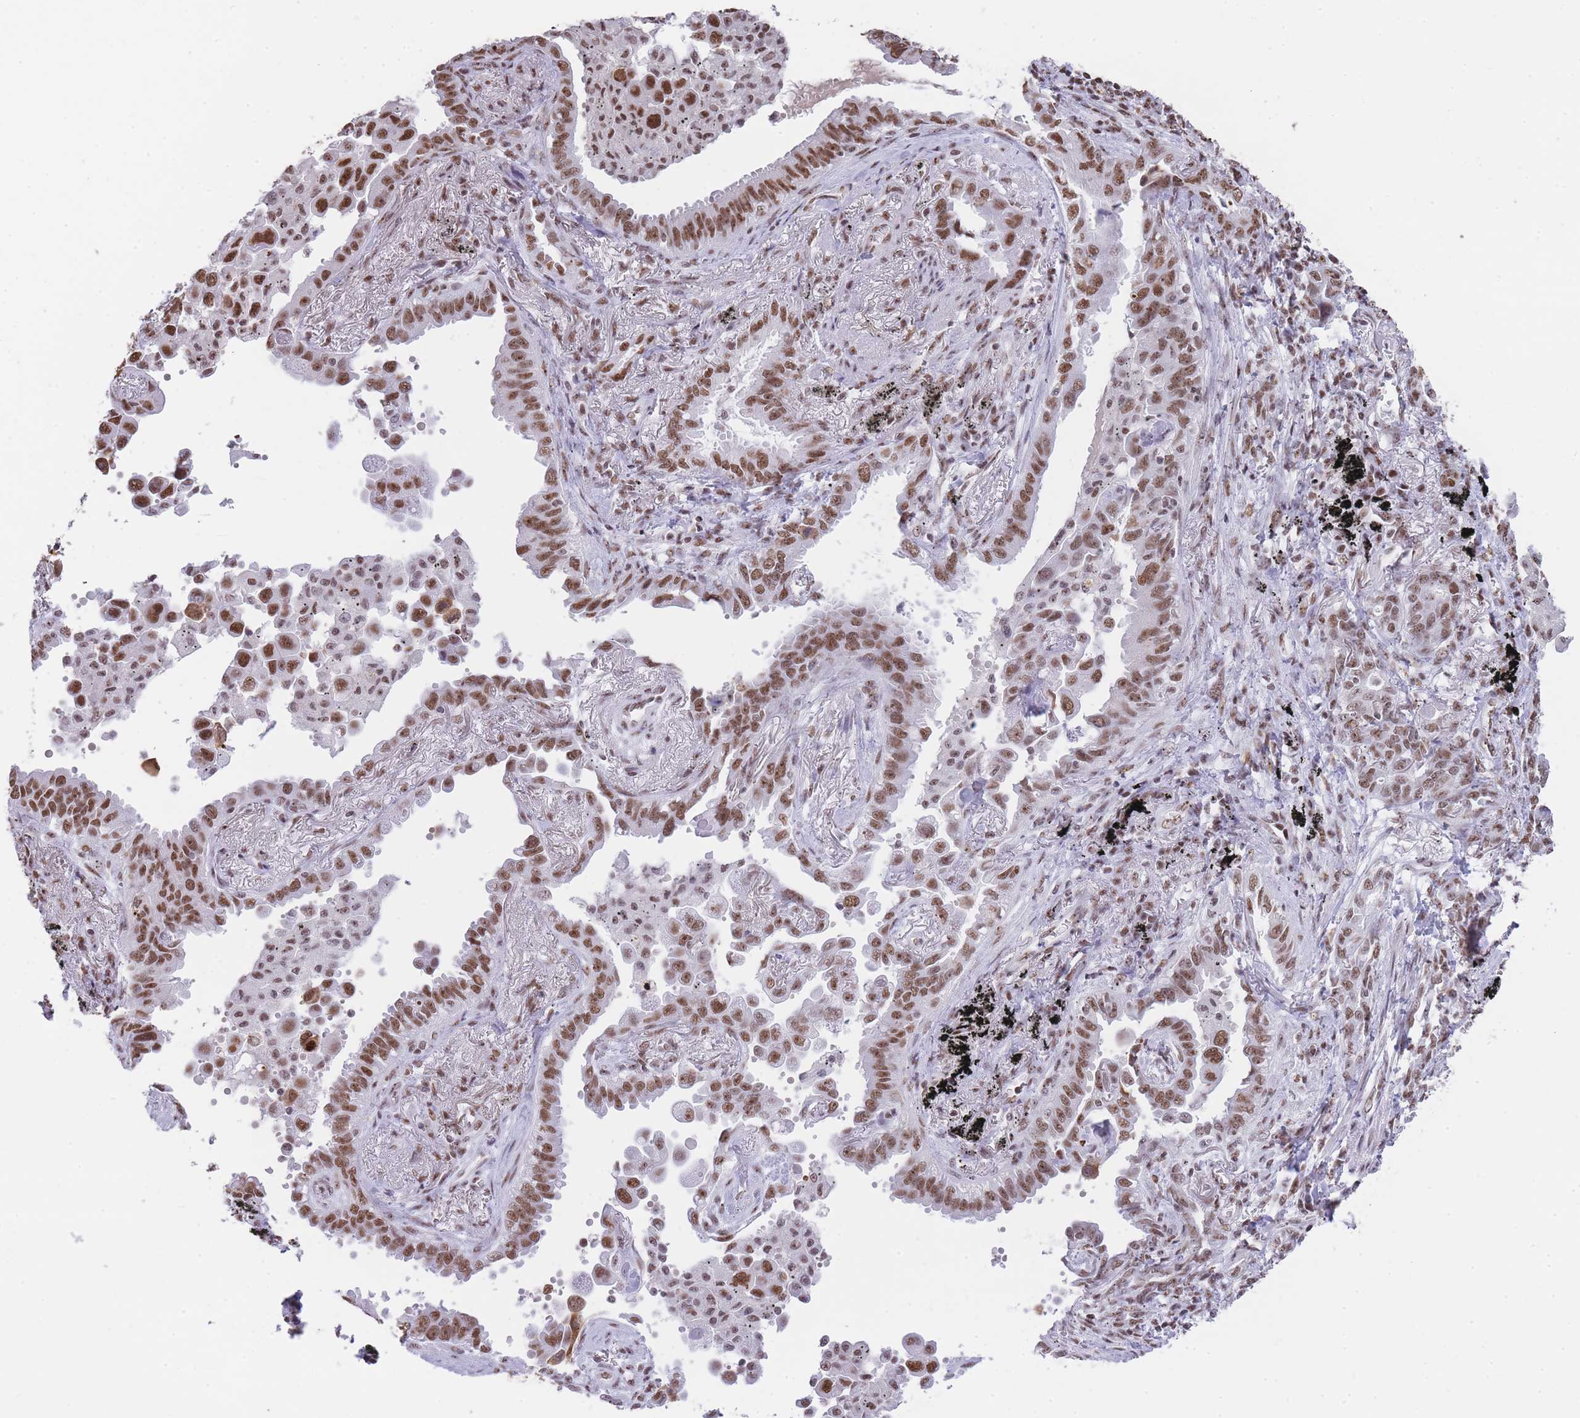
{"staining": {"intensity": "moderate", "quantity": ">75%", "location": "nuclear"}, "tissue": "lung cancer", "cell_type": "Tumor cells", "image_type": "cancer", "snomed": [{"axis": "morphology", "description": "Adenocarcinoma, NOS"}, {"axis": "topography", "description": "Lung"}], "caption": "Immunohistochemical staining of human lung cancer exhibits medium levels of moderate nuclear protein positivity in about >75% of tumor cells. The protein of interest is stained brown, and the nuclei are stained in blue (DAB IHC with brightfield microscopy, high magnification).", "gene": "EVC2", "patient": {"sex": "male", "age": 67}}